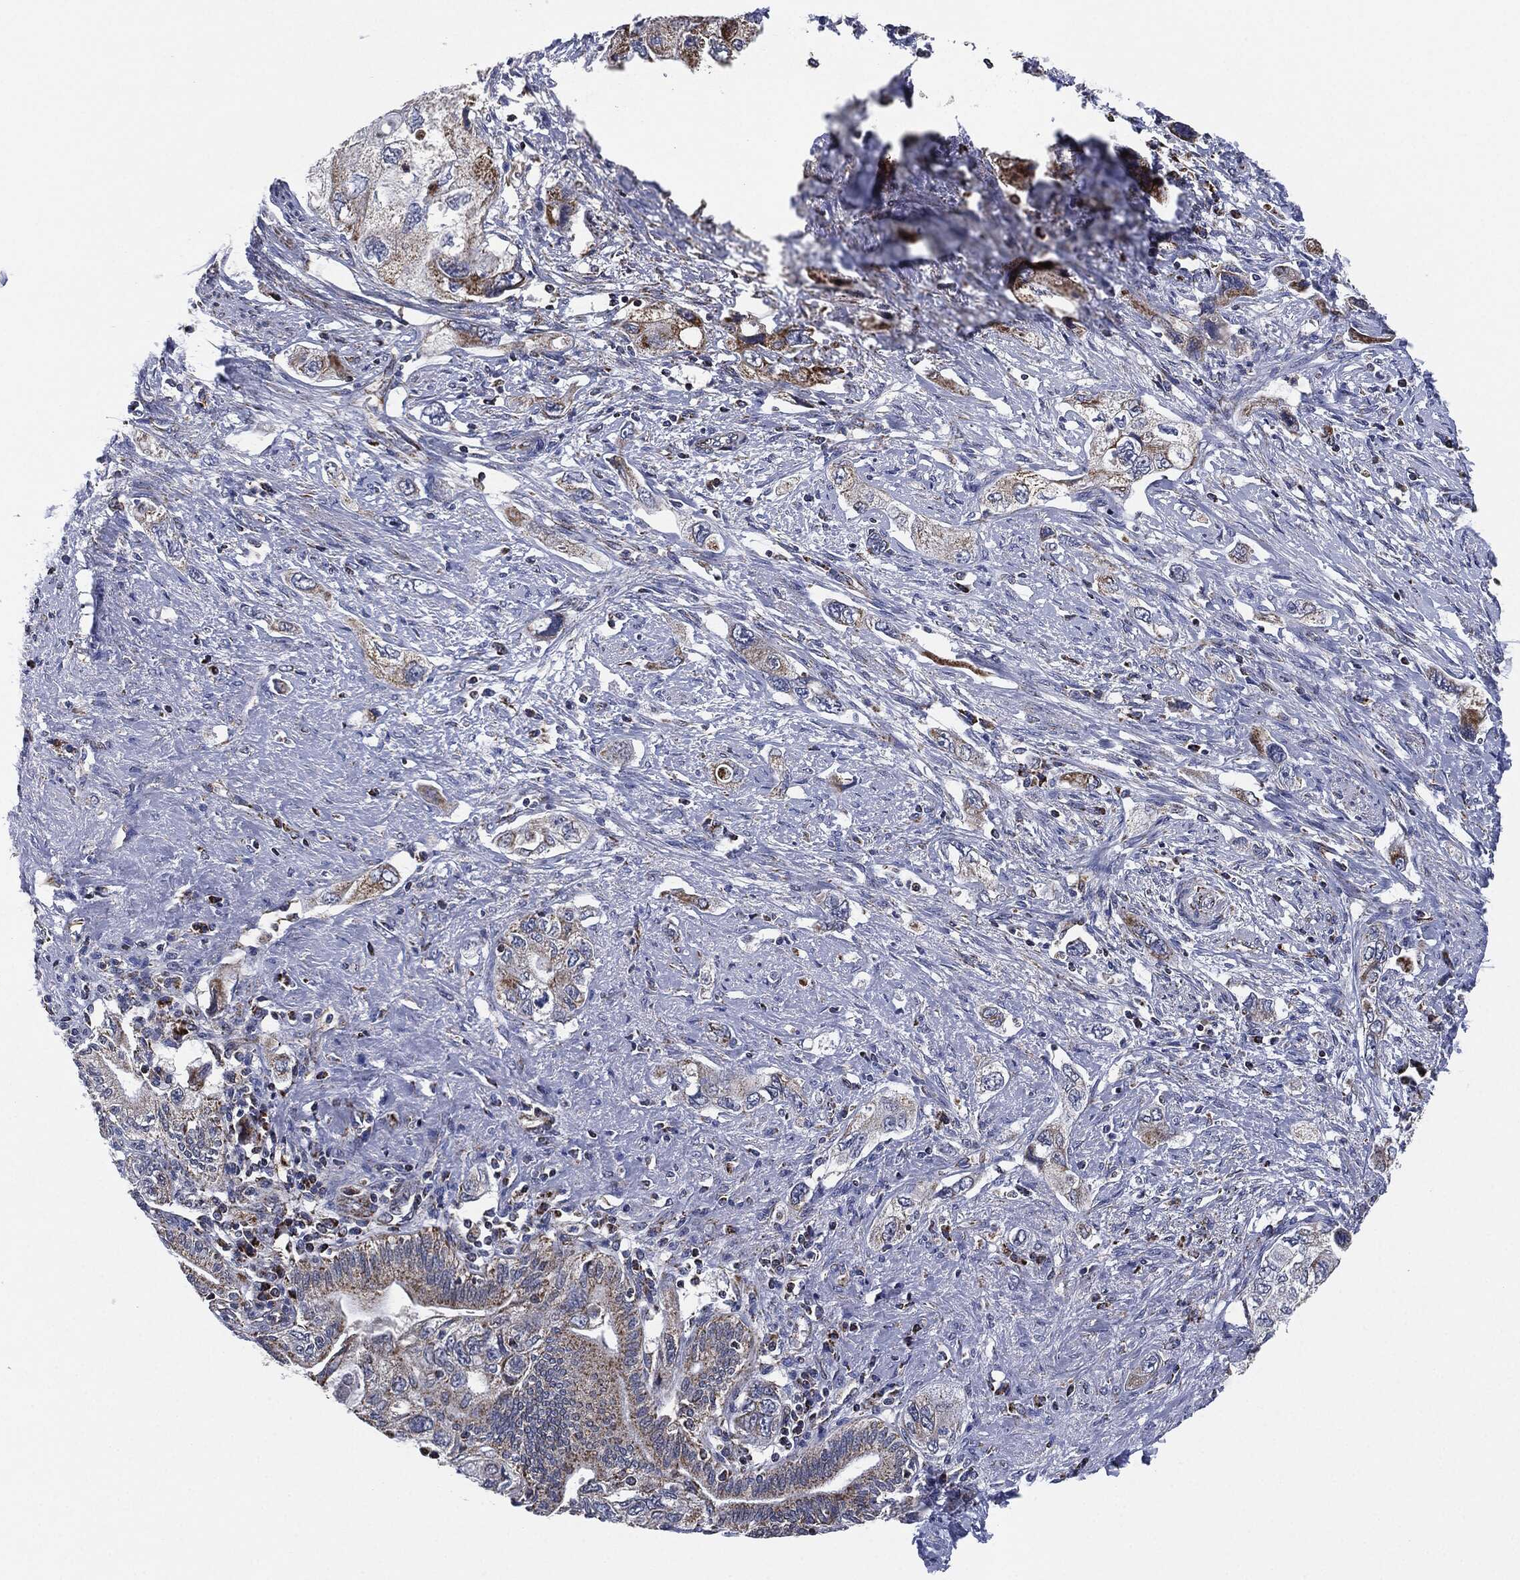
{"staining": {"intensity": "moderate", "quantity": "25%-75%", "location": "cytoplasmic/membranous"}, "tissue": "pancreatic cancer", "cell_type": "Tumor cells", "image_type": "cancer", "snomed": [{"axis": "morphology", "description": "Adenocarcinoma, NOS"}, {"axis": "topography", "description": "Pancreas"}], "caption": "Protein staining shows moderate cytoplasmic/membranous positivity in approximately 25%-75% of tumor cells in pancreatic cancer (adenocarcinoma). Nuclei are stained in blue.", "gene": "NDUFV2", "patient": {"sex": "female", "age": 73}}